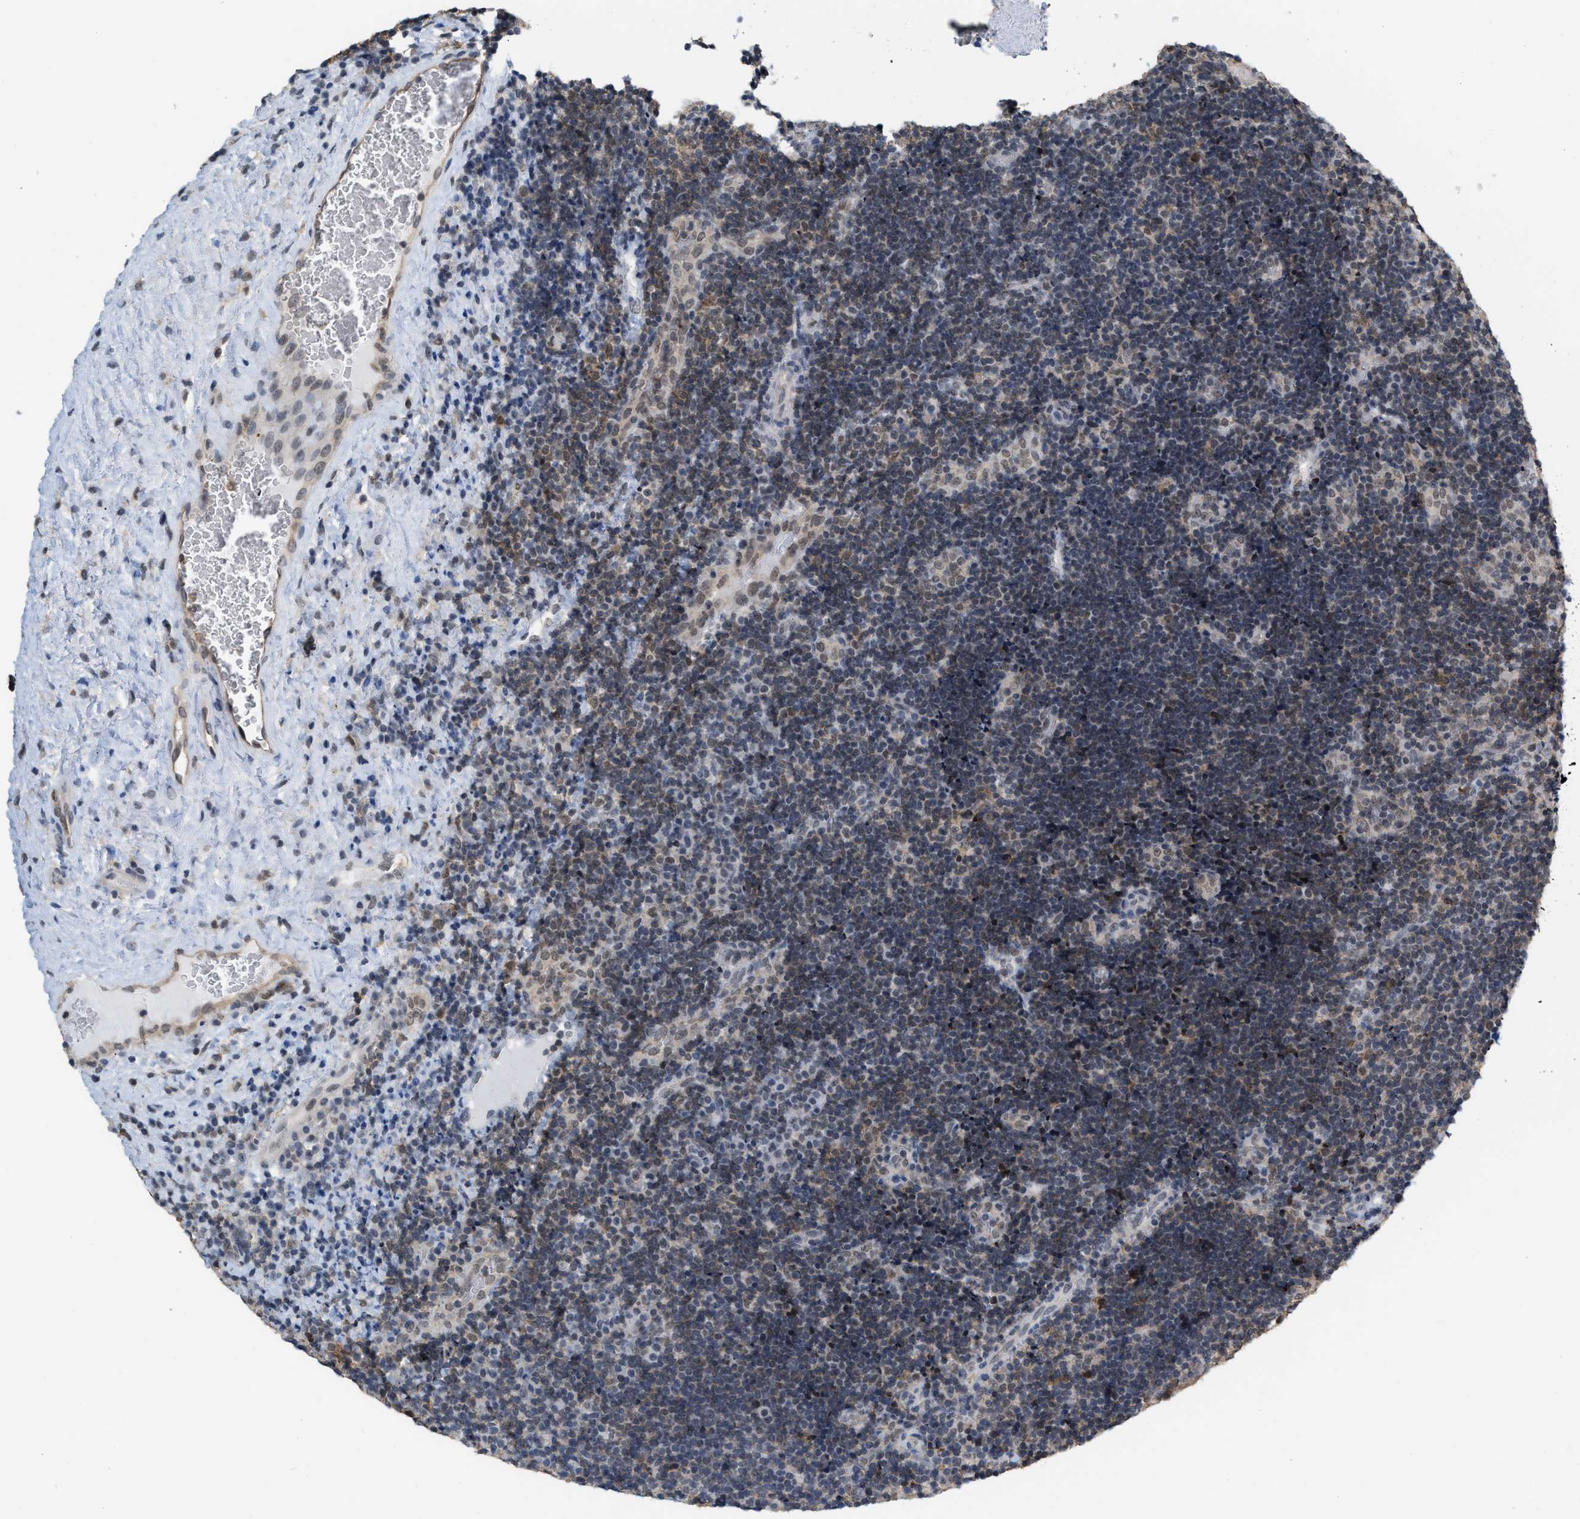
{"staining": {"intensity": "weak", "quantity": ">75%", "location": "cytoplasmic/membranous"}, "tissue": "lymphoma", "cell_type": "Tumor cells", "image_type": "cancer", "snomed": [{"axis": "morphology", "description": "Malignant lymphoma, non-Hodgkin's type, High grade"}, {"axis": "topography", "description": "Tonsil"}], "caption": "Brown immunohistochemical staining in high-grade malignant lymphoma, non-Hodgkin's type reveals weak cytoplasmic/membranous expression in approximately >75% of tumor cells. (Brightfield microscopy of DAB IHC at high magnification).", "gene": "BAIAP2L1", "patient": {"sex": "female", "age": 36}}